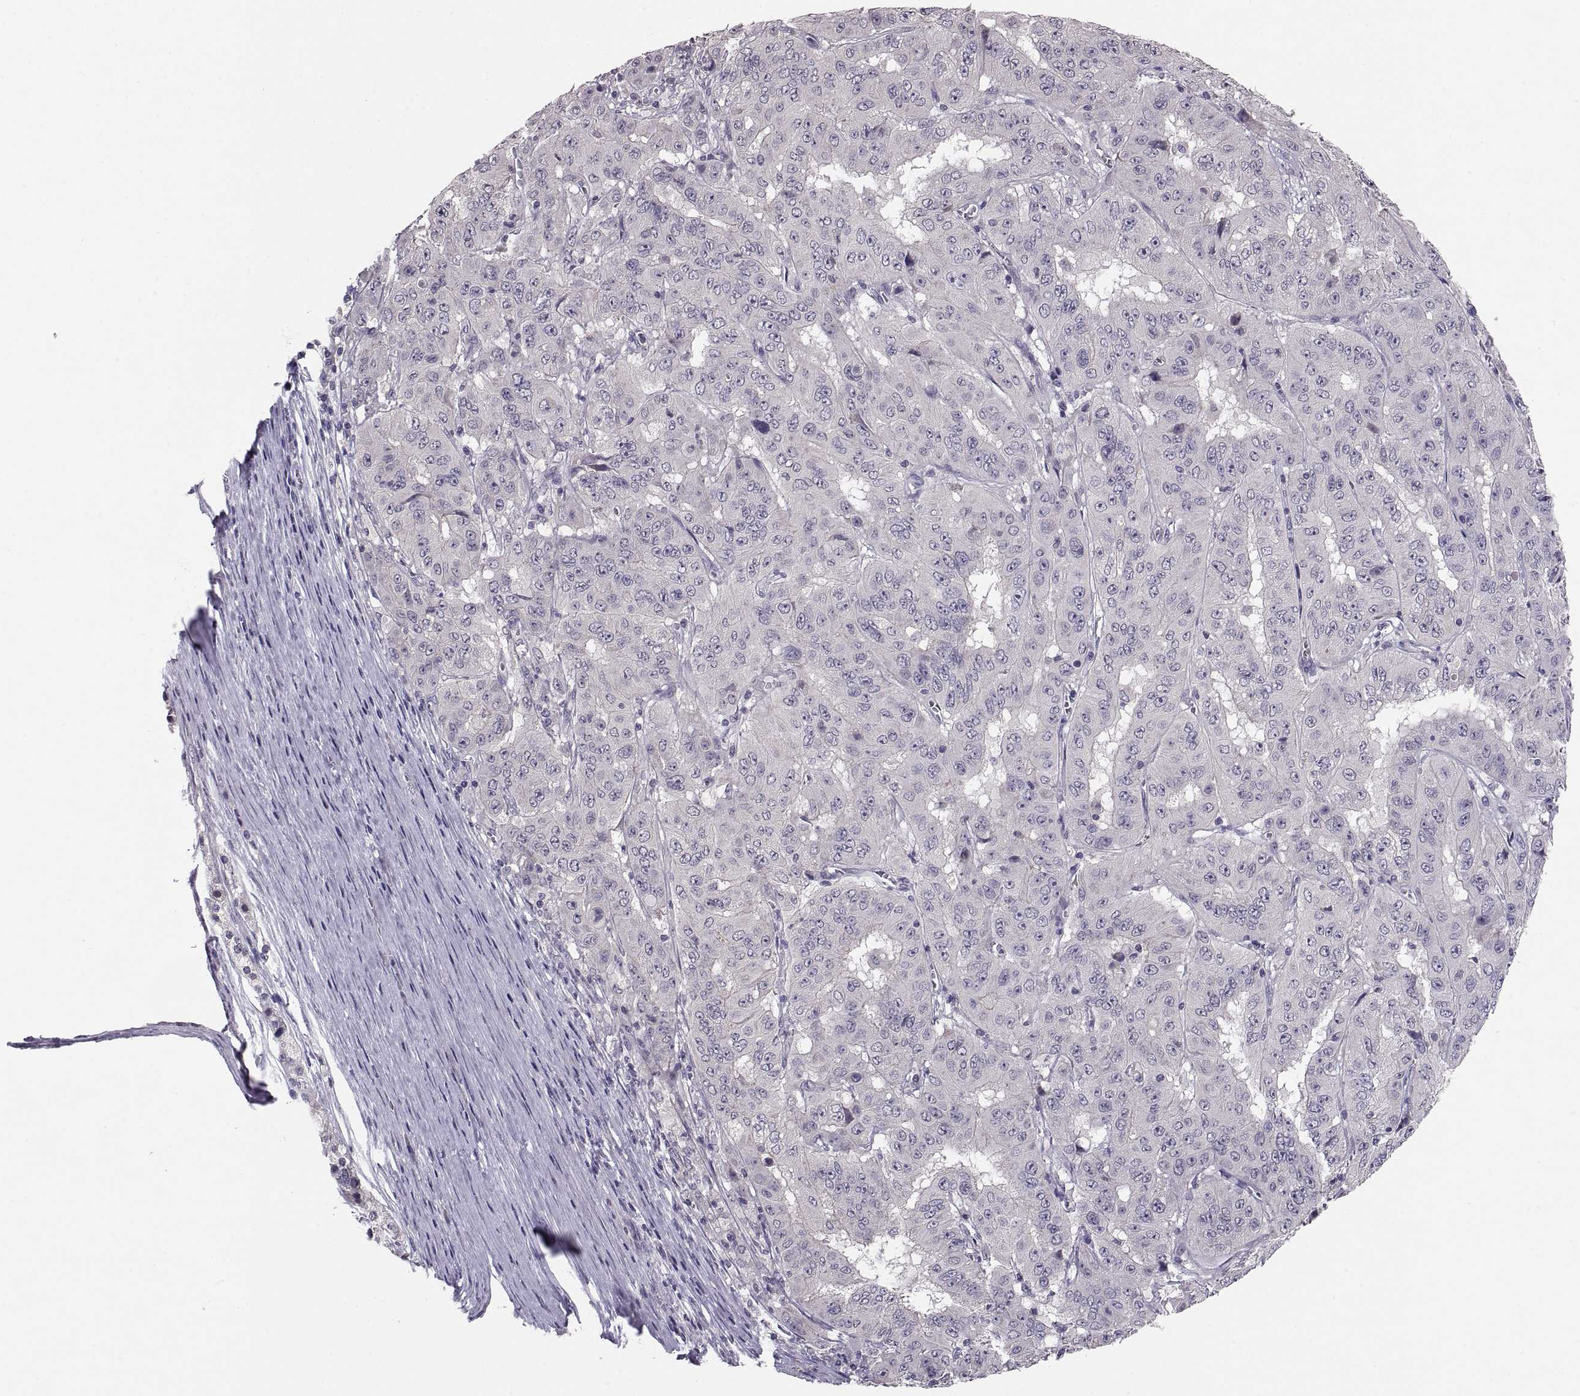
{"staining": {"intensity": "negative", "quantity": "none", "location": "none"}, "tissue": "pancreatic cancer", "cell_type": "Tumor cells", "image_type": "cancer", "snomed": [{"axis": "morphology", "description": "Adenocarcinoma, NOS"}, {"axis": "topography", "description": "Pancreas"}], "caption": "High magnification brightfield microscopy of pancreatic cancer stained with DAB (brown) and counterstained with hematoxylin (blue): tumor cells show no significant expression. (Immunohistochemistry (ihc), brightfield microscopy, high magnification).", "gene": "PAX2", "patient": {"sex": "male", "age": 63}}